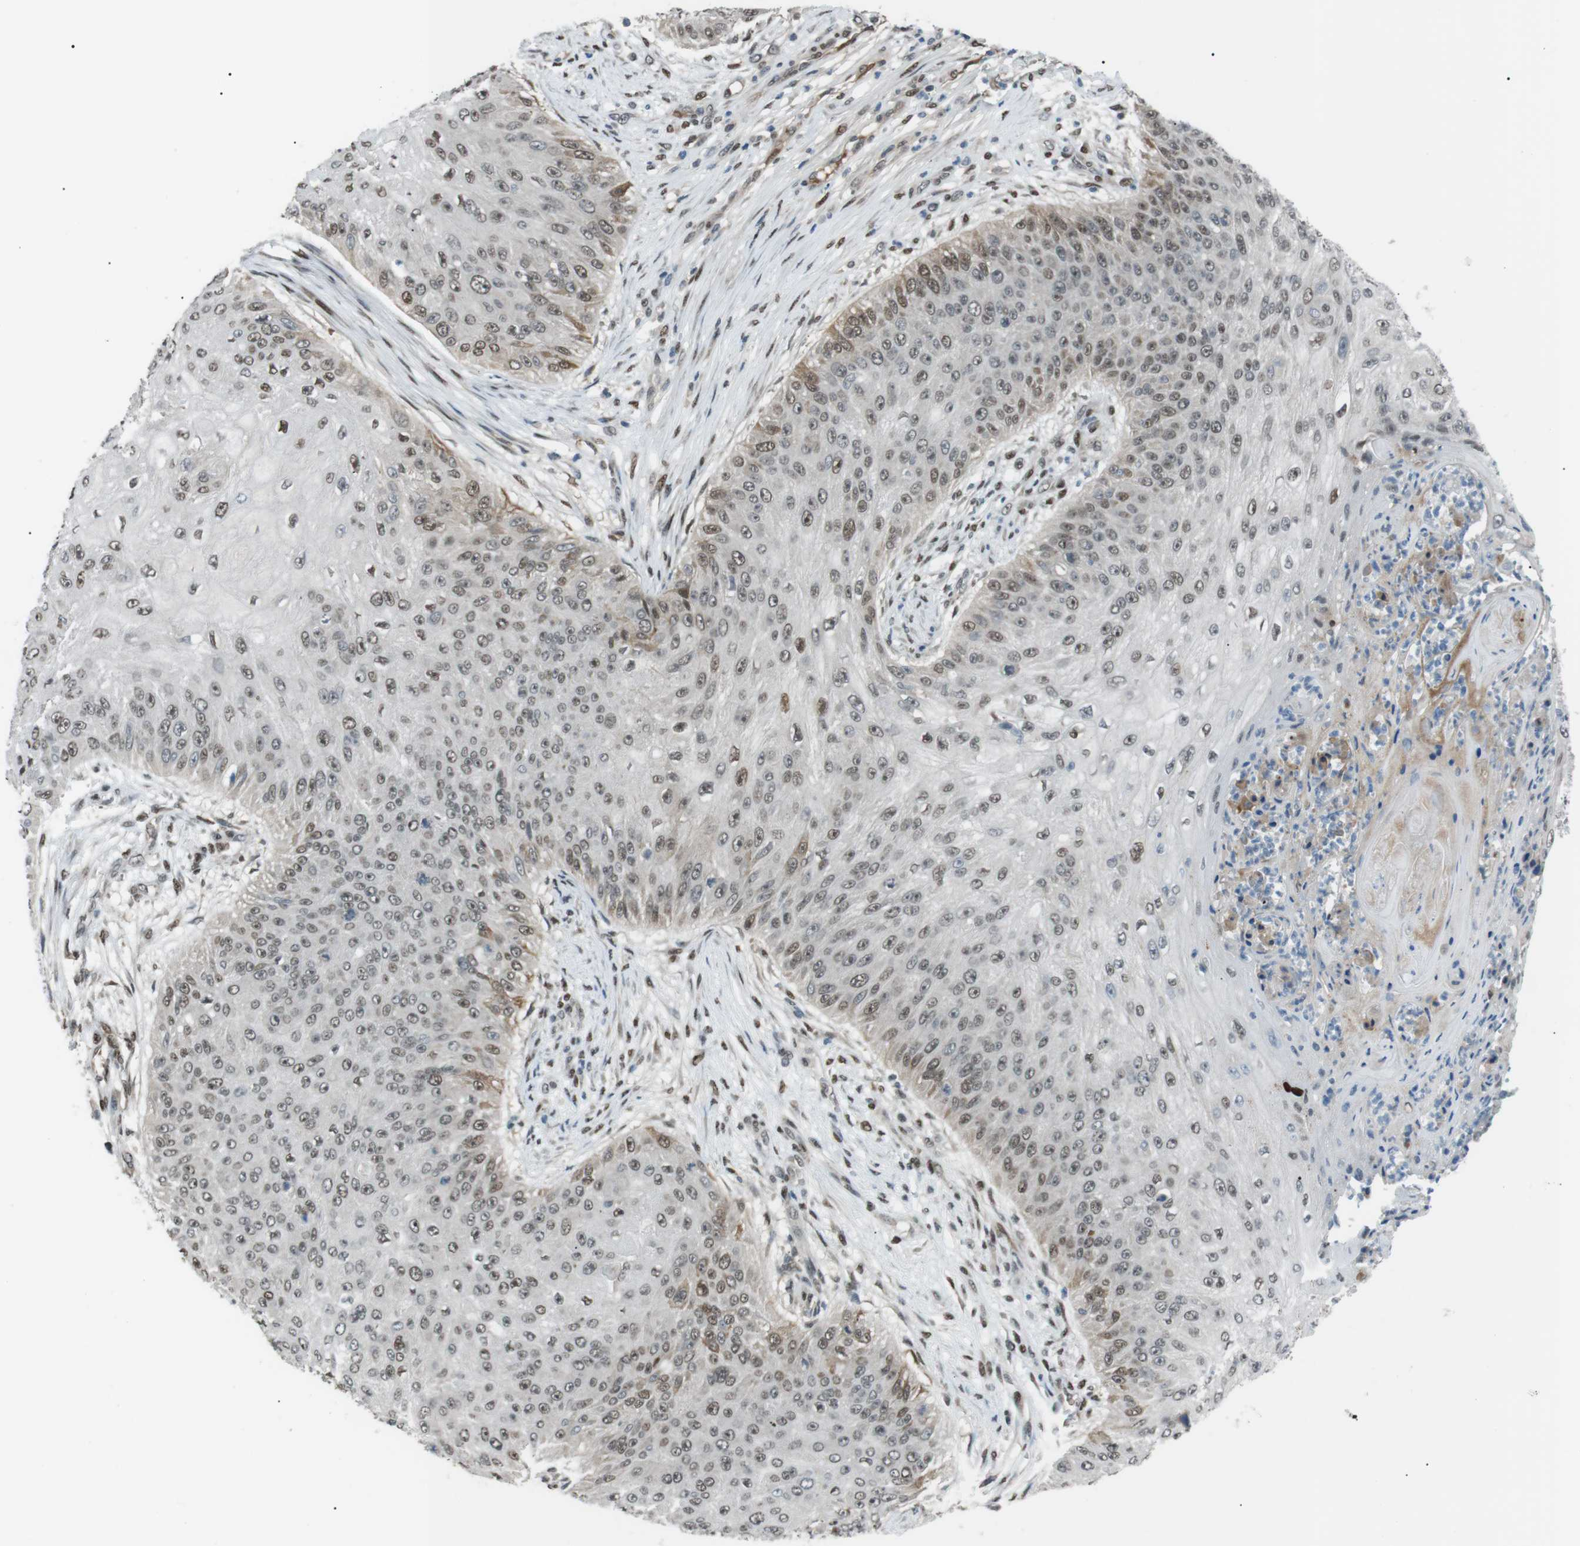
{"staining": {"intensity": "moderate", "quantity": "25%-75%", "location": "nuclear"}, "tissue": "skin cancer", "cell_type": "Tumor cells", "image_type": "cancer", "snomed": [{"axis": "morphology", "description": "Squamous cell carcinoma, NOS"}, {"axis": "topography", "description": "Skin"}], "caption": "A micrograph of human skin cancer (squamous cell carcinoma) stained for a protein reveals moderate nuclear brown staining in tumor cells. The protein of interest is shown in brown color, while the nuclei are stained blue.", "gene": "SRPK2", "patient": {"sex": "female", "age": 80}}